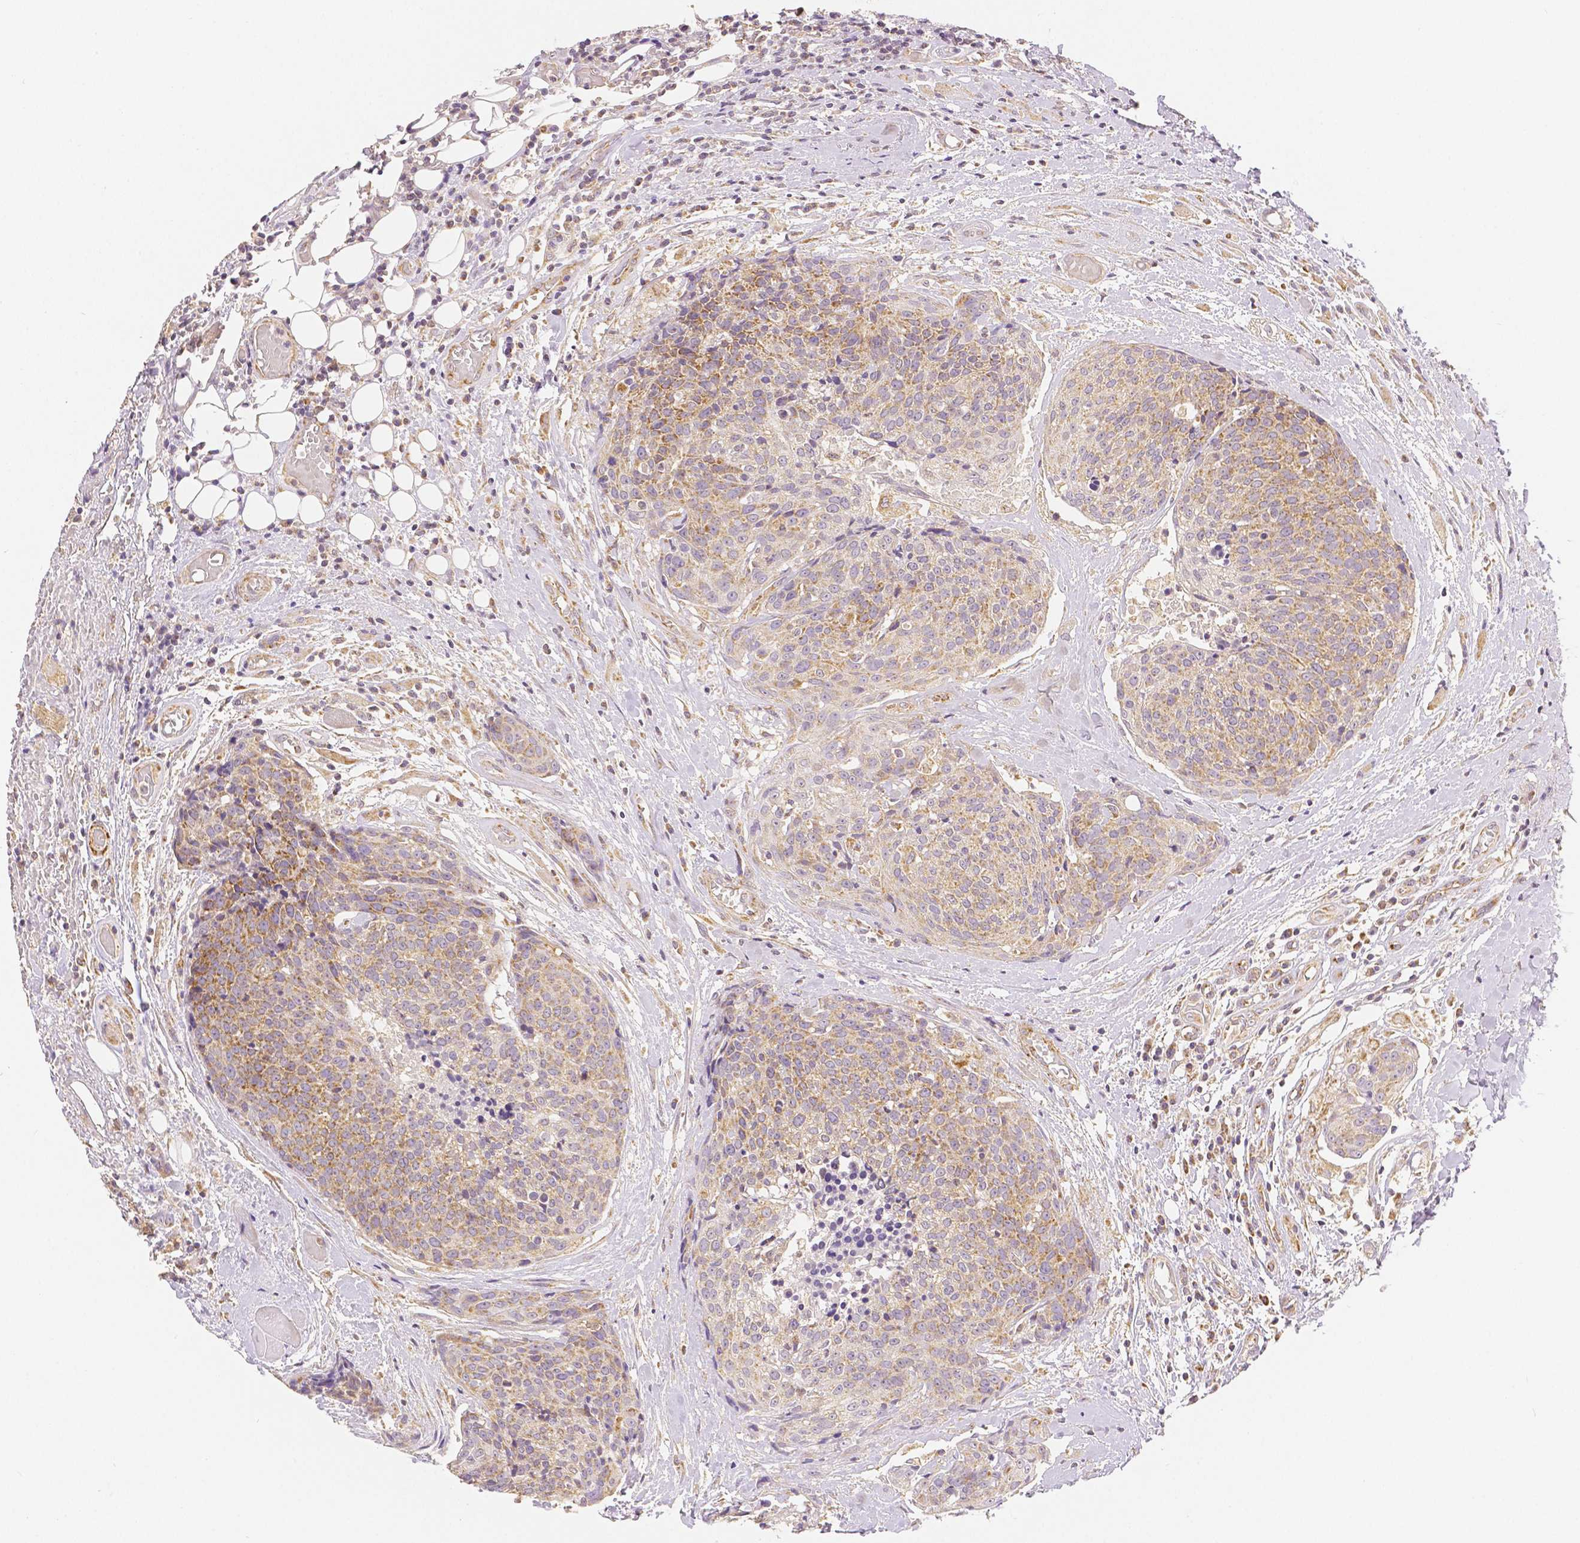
{"staining": {"intensity": "moderate", "quantity": "25%-75%", "location": "cytoplasmic/membranous"}, "tissue": "head and neck cancer", "cell_type": "Tumor cells", "image_type": "cancer", "snomed": [{"axis": "morphology", "description": "Squamous cell carcinoma, NOS"}, {"axis": "topography", "description": "Oral tissue"}, {"axis": "topography", "description": "Head-Neck"}], "caption": "An image of human head and neck cancer stained for a protein demonstrates moderate cytoplasmic/membranous brown staining in tumor cells. The staining was performed using DAB (3,3'-diaminobenzidine), with brown indicating positive protein expression. Nuclei are stained blue with hematoxylin.", "gene": "RHOT1", "patient": {"sex": "male", "age": 64}}